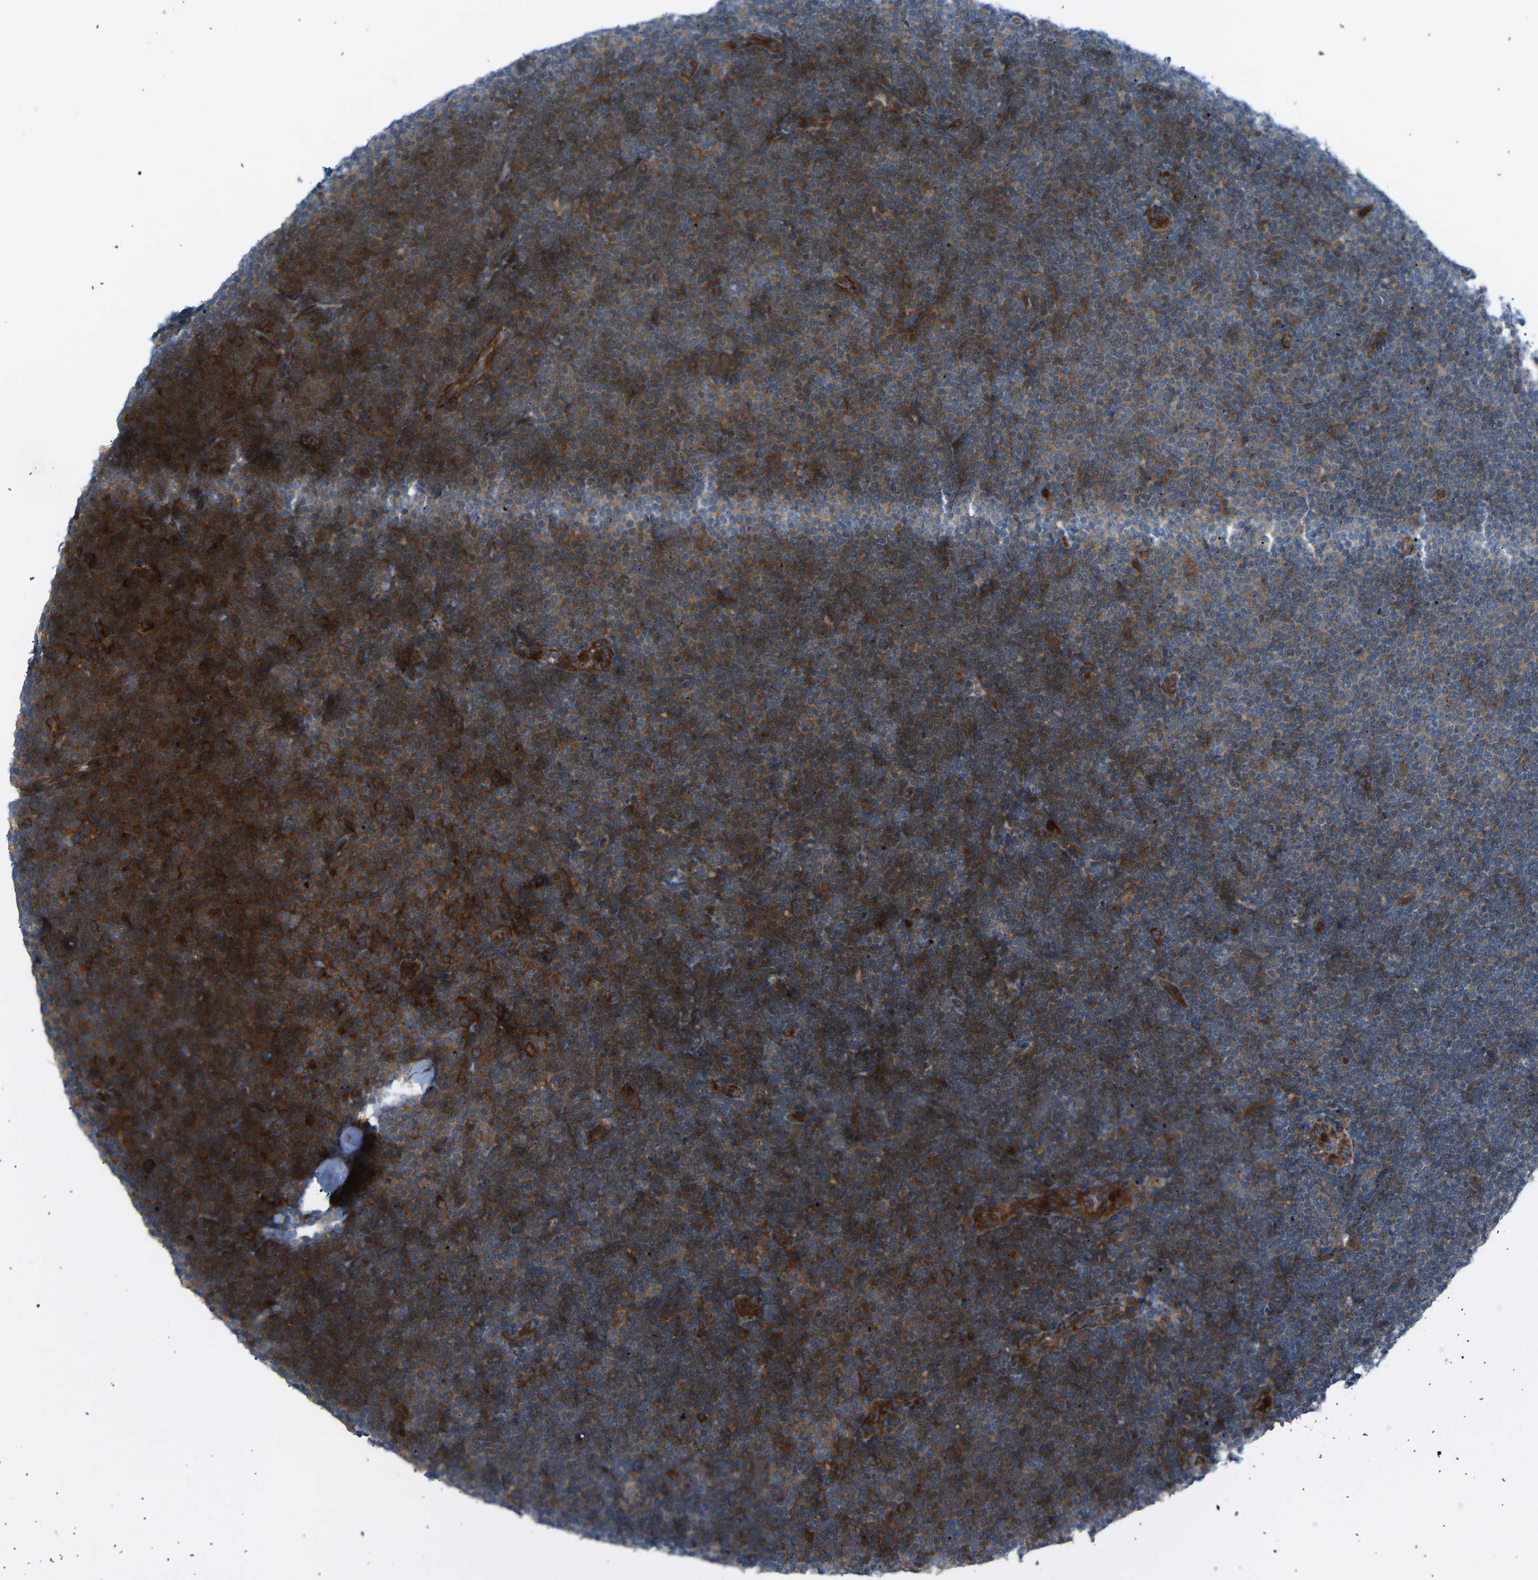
{"staining": {"intensity": "strong", "quantity": ">75%", "location": "cytoplasmic/membranous"}, "tissue": "lymphoma", "cell_type": "Tumor cells", "image_type": "cancer", "snomed": [{"axis": "morphology", "description": "Malignant lymphoma, non-Hodgkin's type, Low grade"}, {"axis": "topography", "description": "Lymph node"}], "caption": "Lymphoma stained with immunohistochemistry demonstrates strong cytoplasmic/membranous expression in approximately >75% of tumor cells.", "gene": "VPS41", "patient": {"sex": "female", "age": 53}}